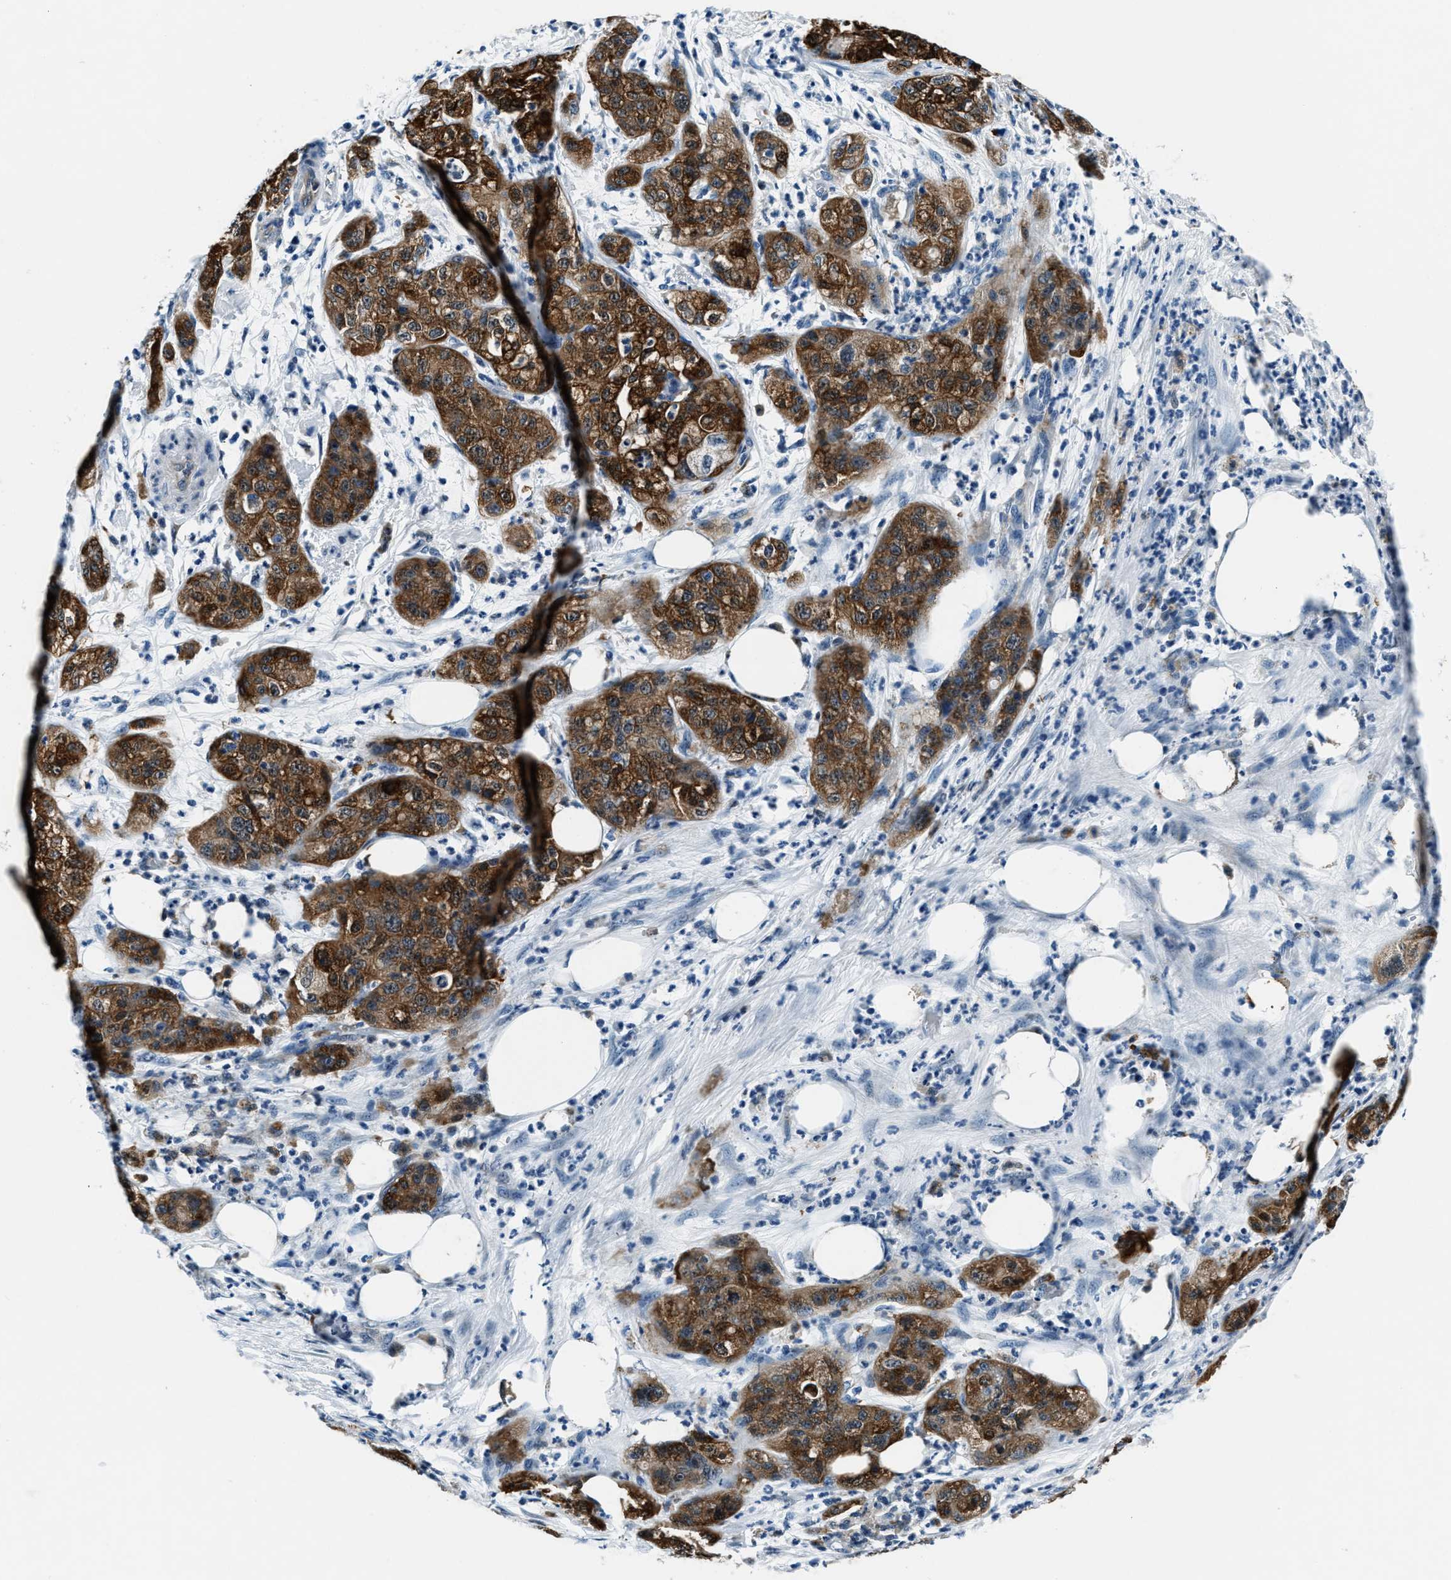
{"staining": {"intensity": "strong", "quantity": ">75%", "location": "cytoplasmic/membranous"}, "tissue": "pancreatic cancer", "cell_type": "Tumor cells", "image_type": "cancer", "snomed": [{"axis": "morphology", "description": "Adenocarcinoma, NOS"}, {"axis": "topography", "description": "Pancreas"}], "caption": "A photomicrograph of pancreatic cancer (adenocarcinoma) stained for a protein displays strong cytoplasmic/membranous brown staining in tumor cells.", "gene": "PTPDC1", "patient": {"sex": "female", "age": 78}}